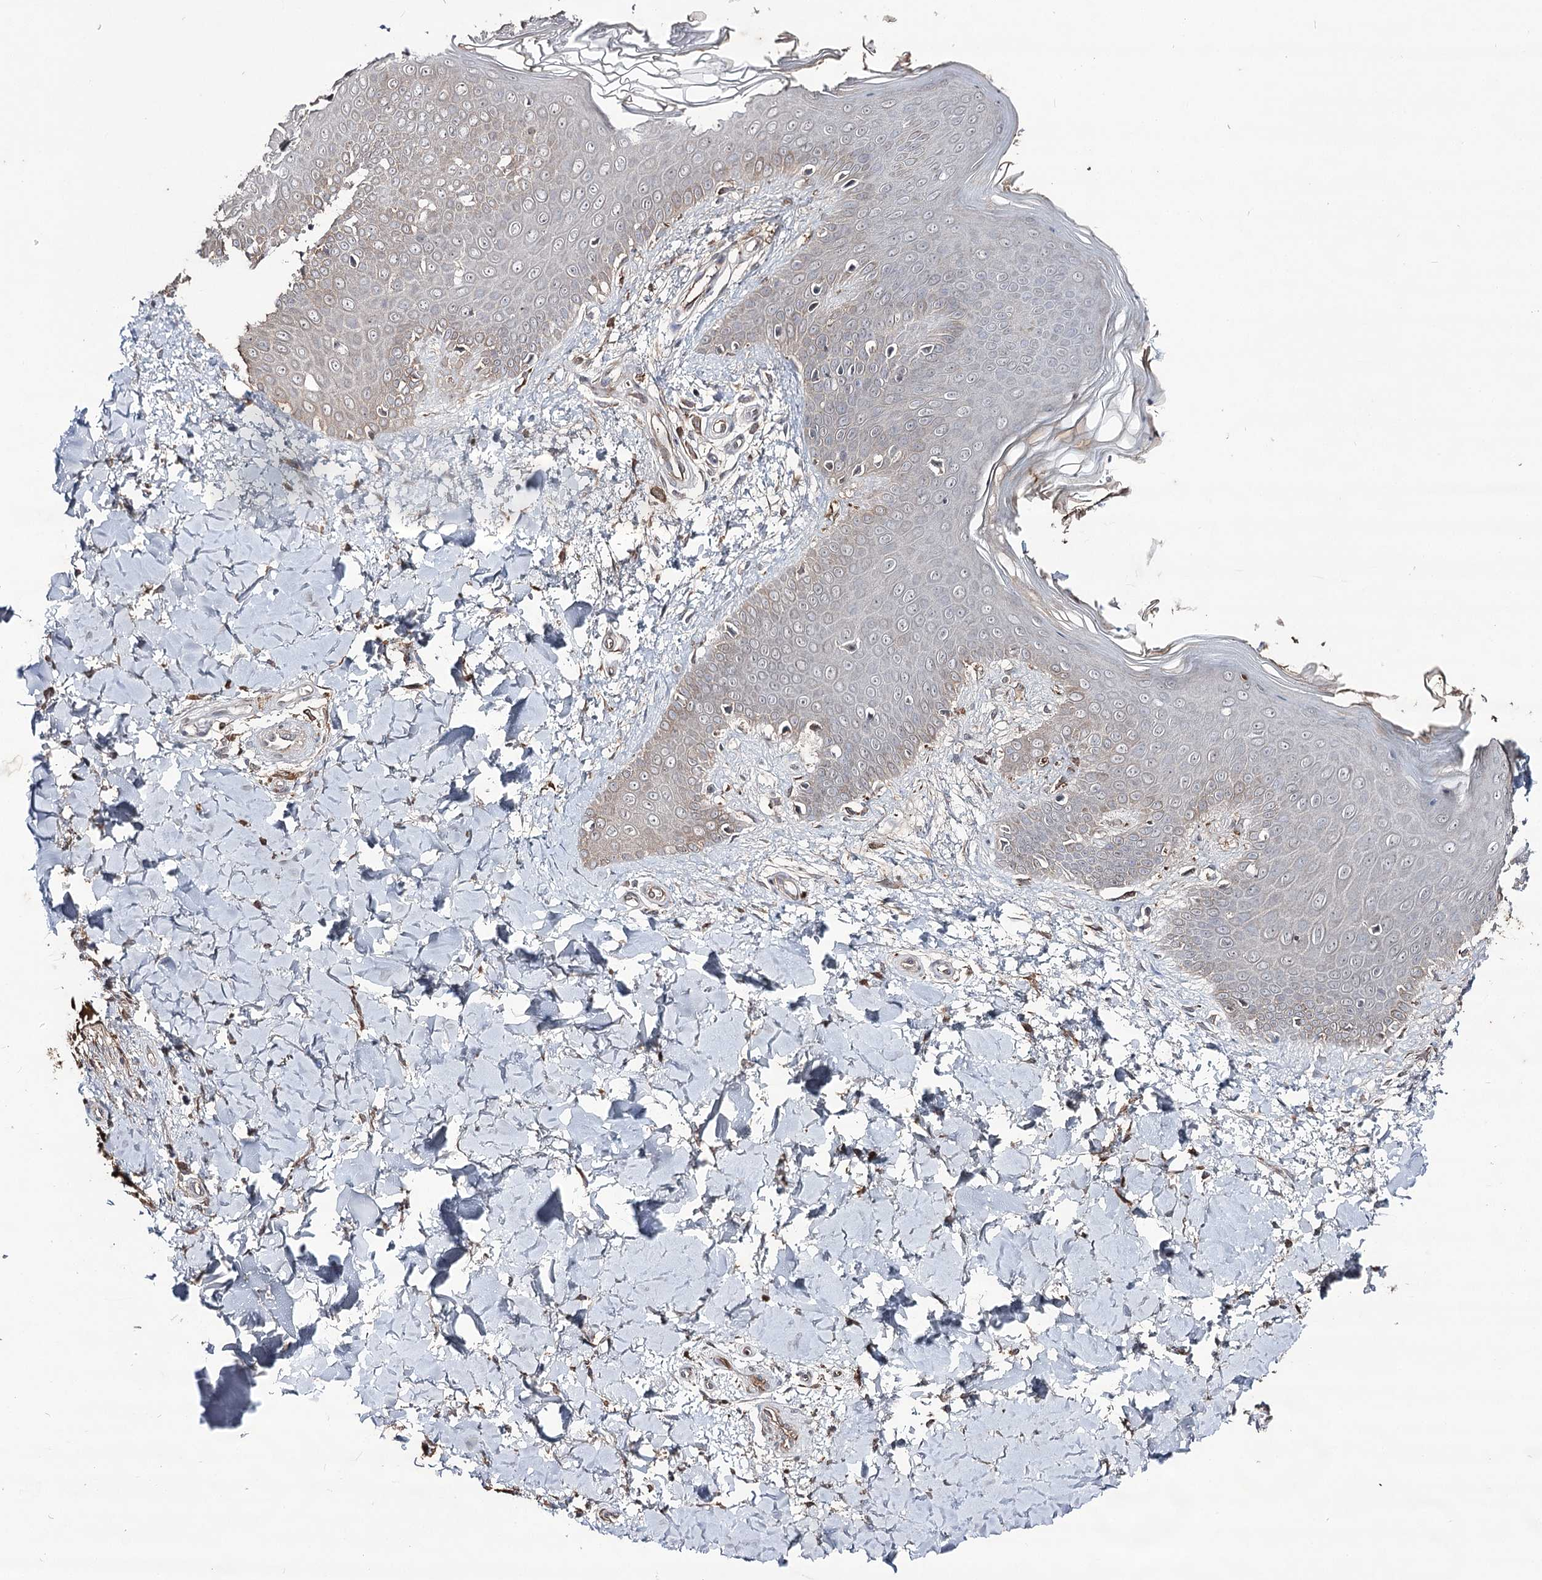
{"staining": {"intensity": "moderate", "quantity": "25%-75%", "location": "cytoplasmic/membranous,nuclear"}, "tissue": "skin", "cell_type": "Fibroblasts", "image_type": "normal", "snomed": [{"axis": "morphology", "description": "Normal tissue, NOS"}, {"axis": "topography", "description": "Skin"}], "caption": "This micrograph exhibits immunohistochemistry (IHC) staining of benign human skin, with medium moderate cytoplasmic/membranous,nuclear staining in about 25%-75% of fibroblasts.", "gene": "SYNGR3", "patient": {"sex": "male", "age": 36}}